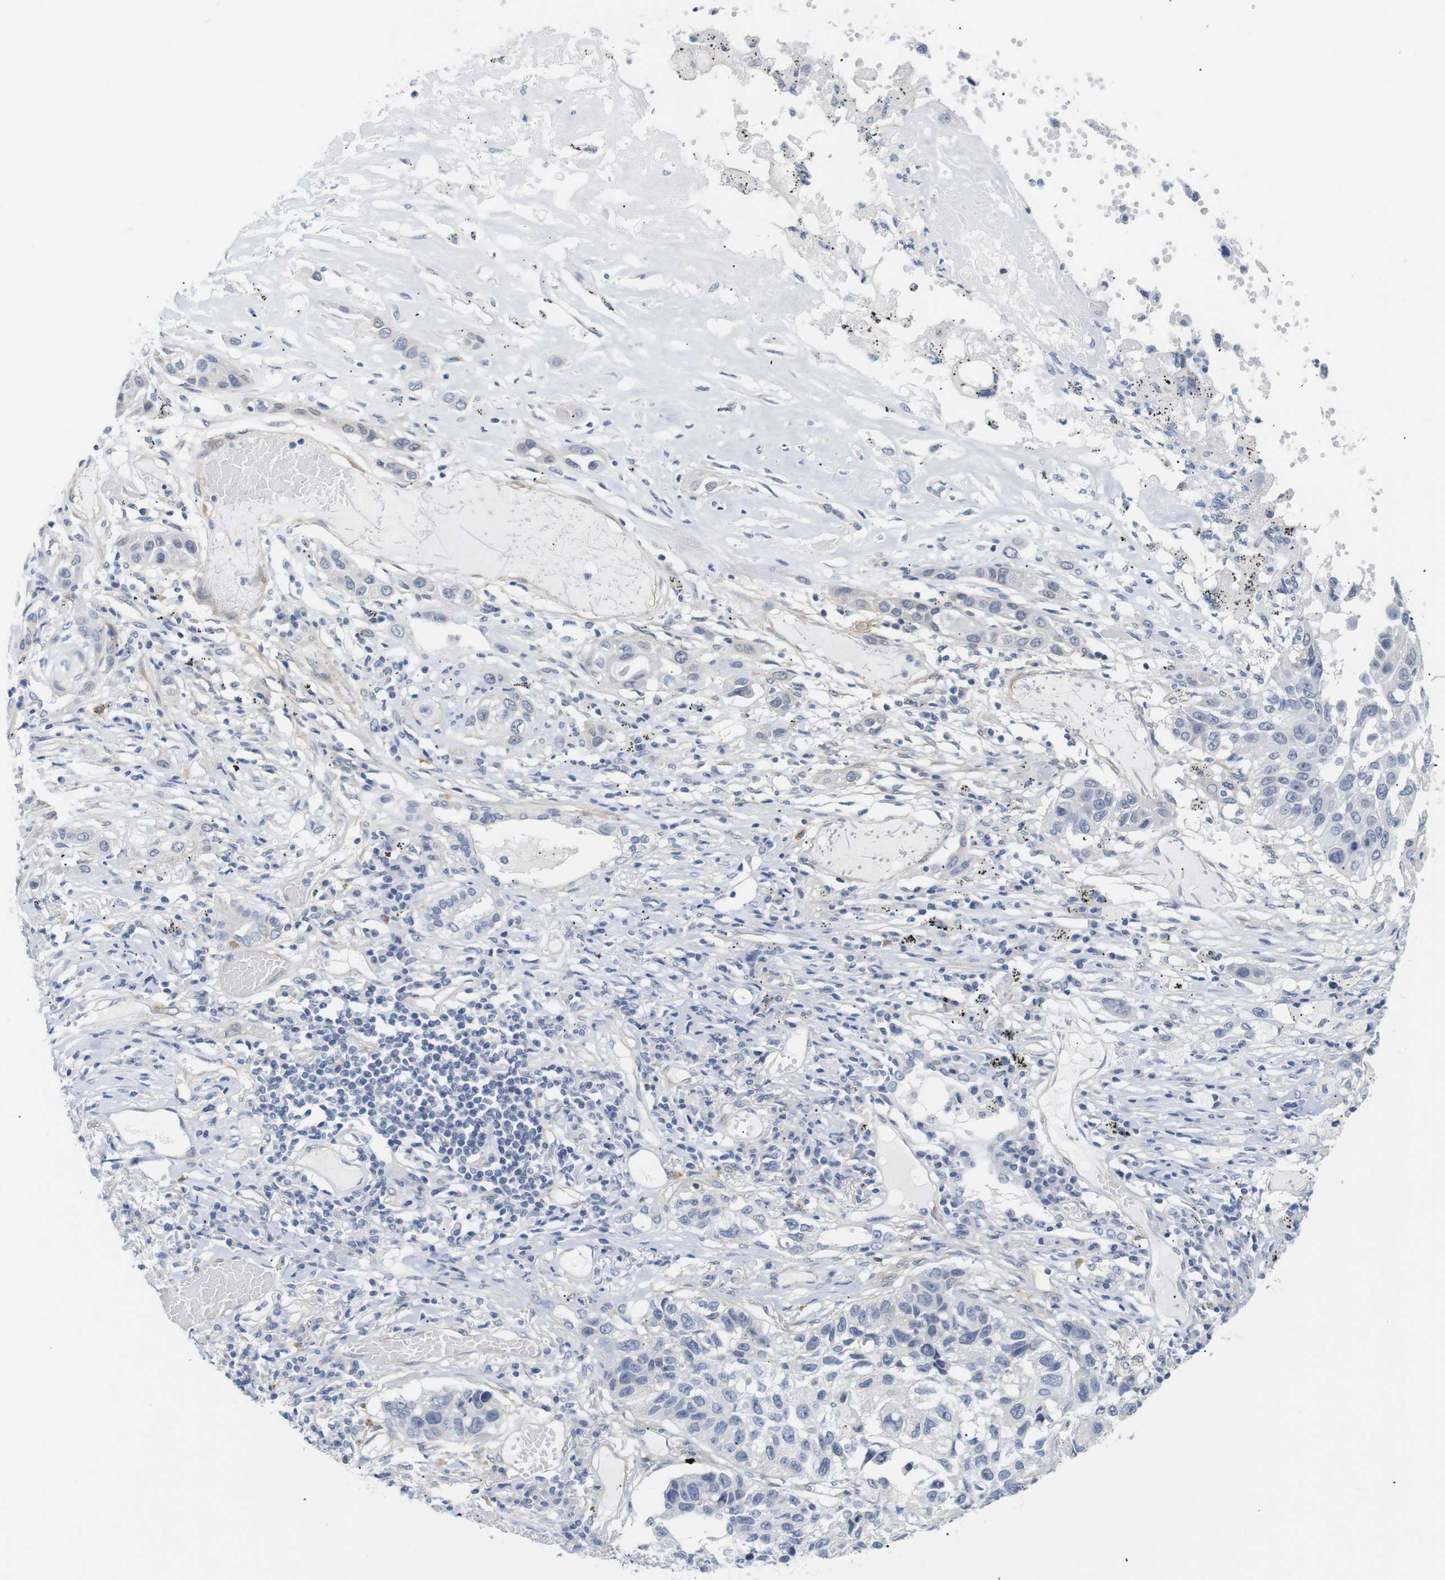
{"staining": {"intensity": "negative", "quantity": "none", "location": "none"}, "tissue": "lung cancer", "cell_type": "Tumor cells", "image_type": "cancer", "snomed": [{"axis": "morphology", "description": "Squamous cell carcinoma, NOS"}, {"axis": "topography", "description": "Lung"}], "caption": "Human squamous cell carcinoma (lung) stained for a protein using immunohistochemistry exhibits no expression in tumor cells.", "gene": "STMN3", "patient": {"sex": "male", "age": 71}}